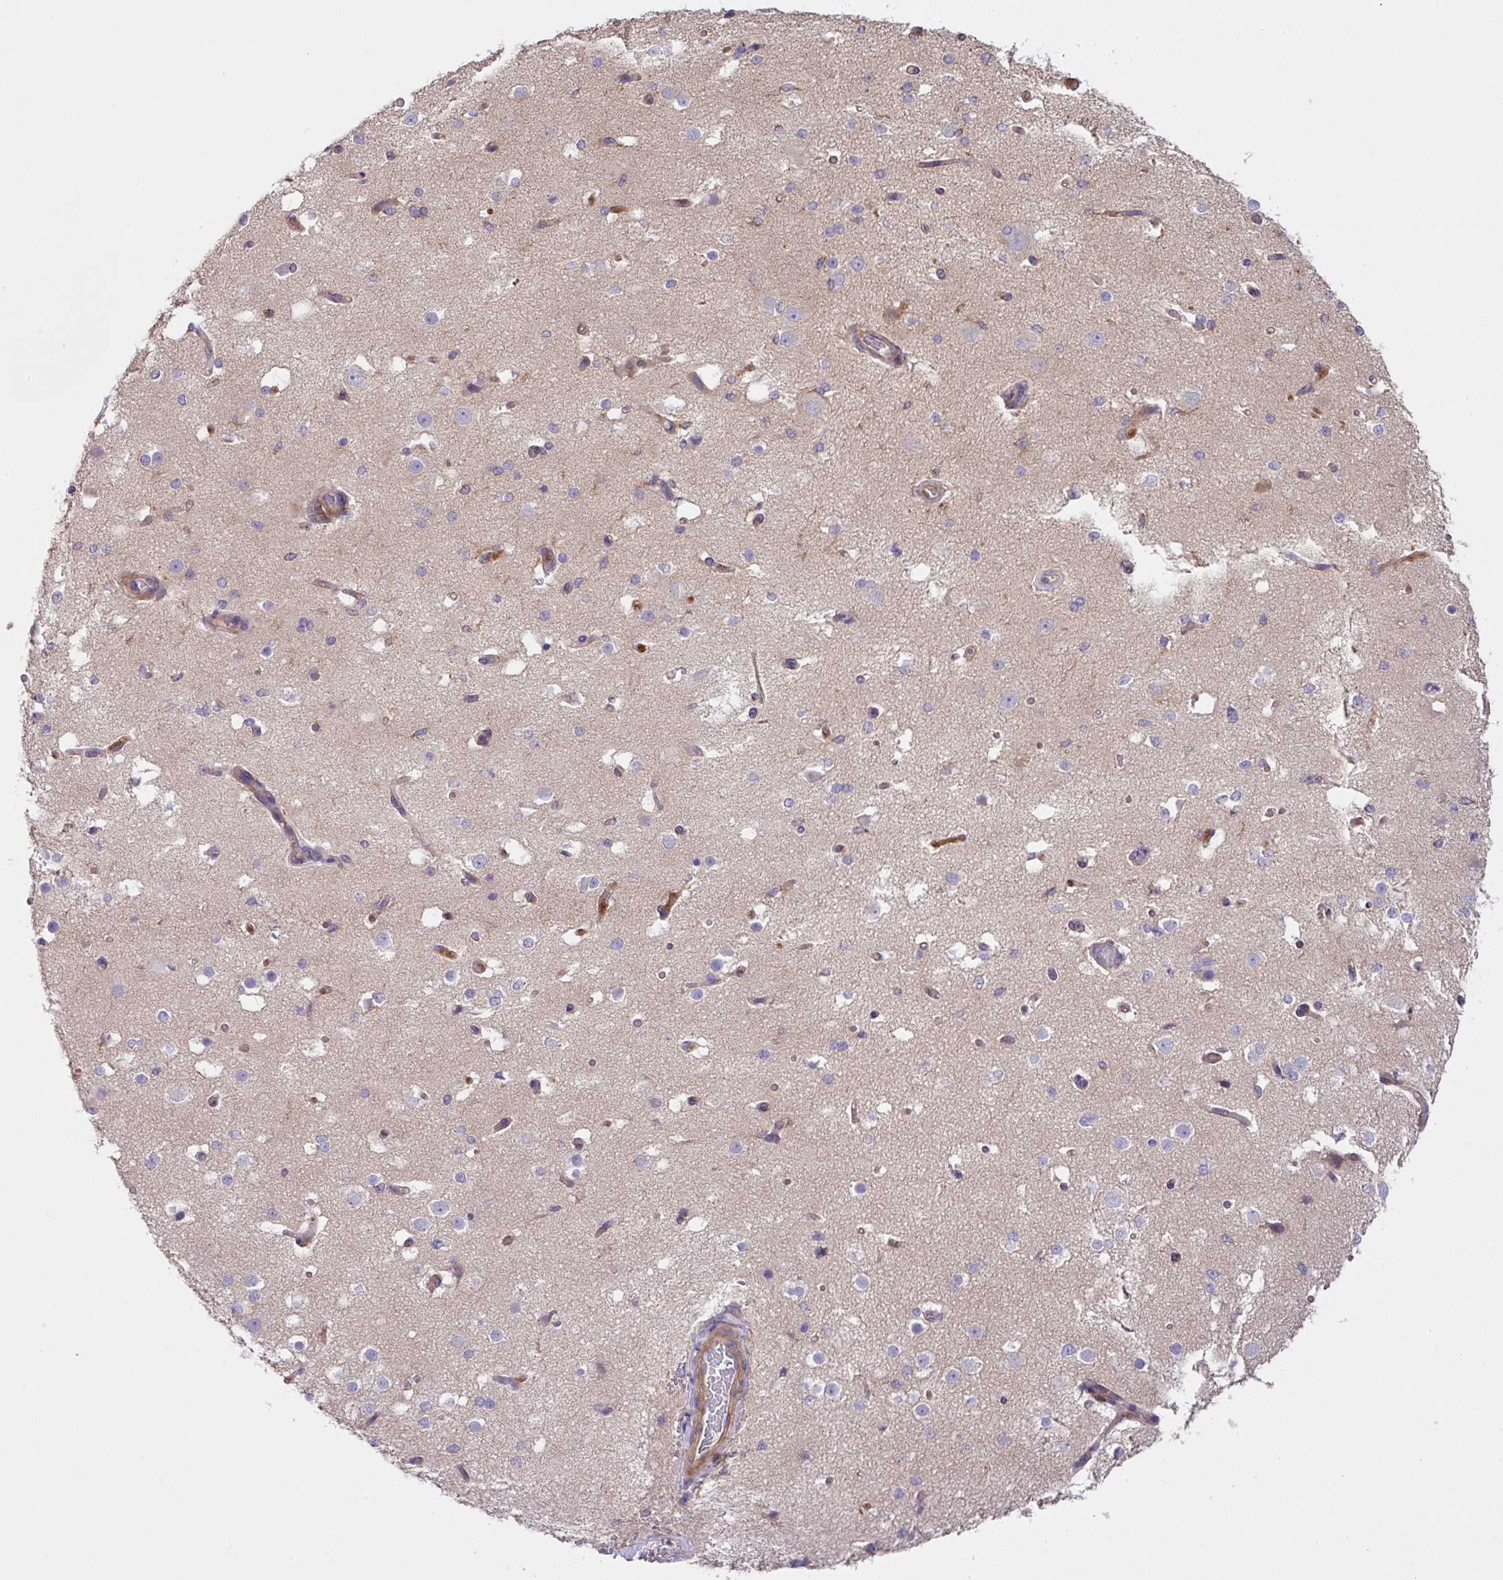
{"staining": {"intensity": "moderate", "quantity": ">75%", "location": "cytoplasmic/membranous"}, "tissue": "cerebral cortex", "cell_type": "Endothelial cells", "image_type": "normal", "snomed": [{"axis": "morphology", "description": "Normal tissue, NOS"}, {"axis": "morphology", "description": "Inflammation, NOS"}, {"axis": "topography", "description": "Cerebral cortex"}], "caption": "Immunohistochemistry photomicrograph of unremarkable cerebral cortex stained for a protein (brown), which exhibits medium levels of moderate cytoplasmic/membranous positivity in about >75% of endothelial cells.", "gene": "RIC1", "patient": {"sex": "male", "age": 6}}